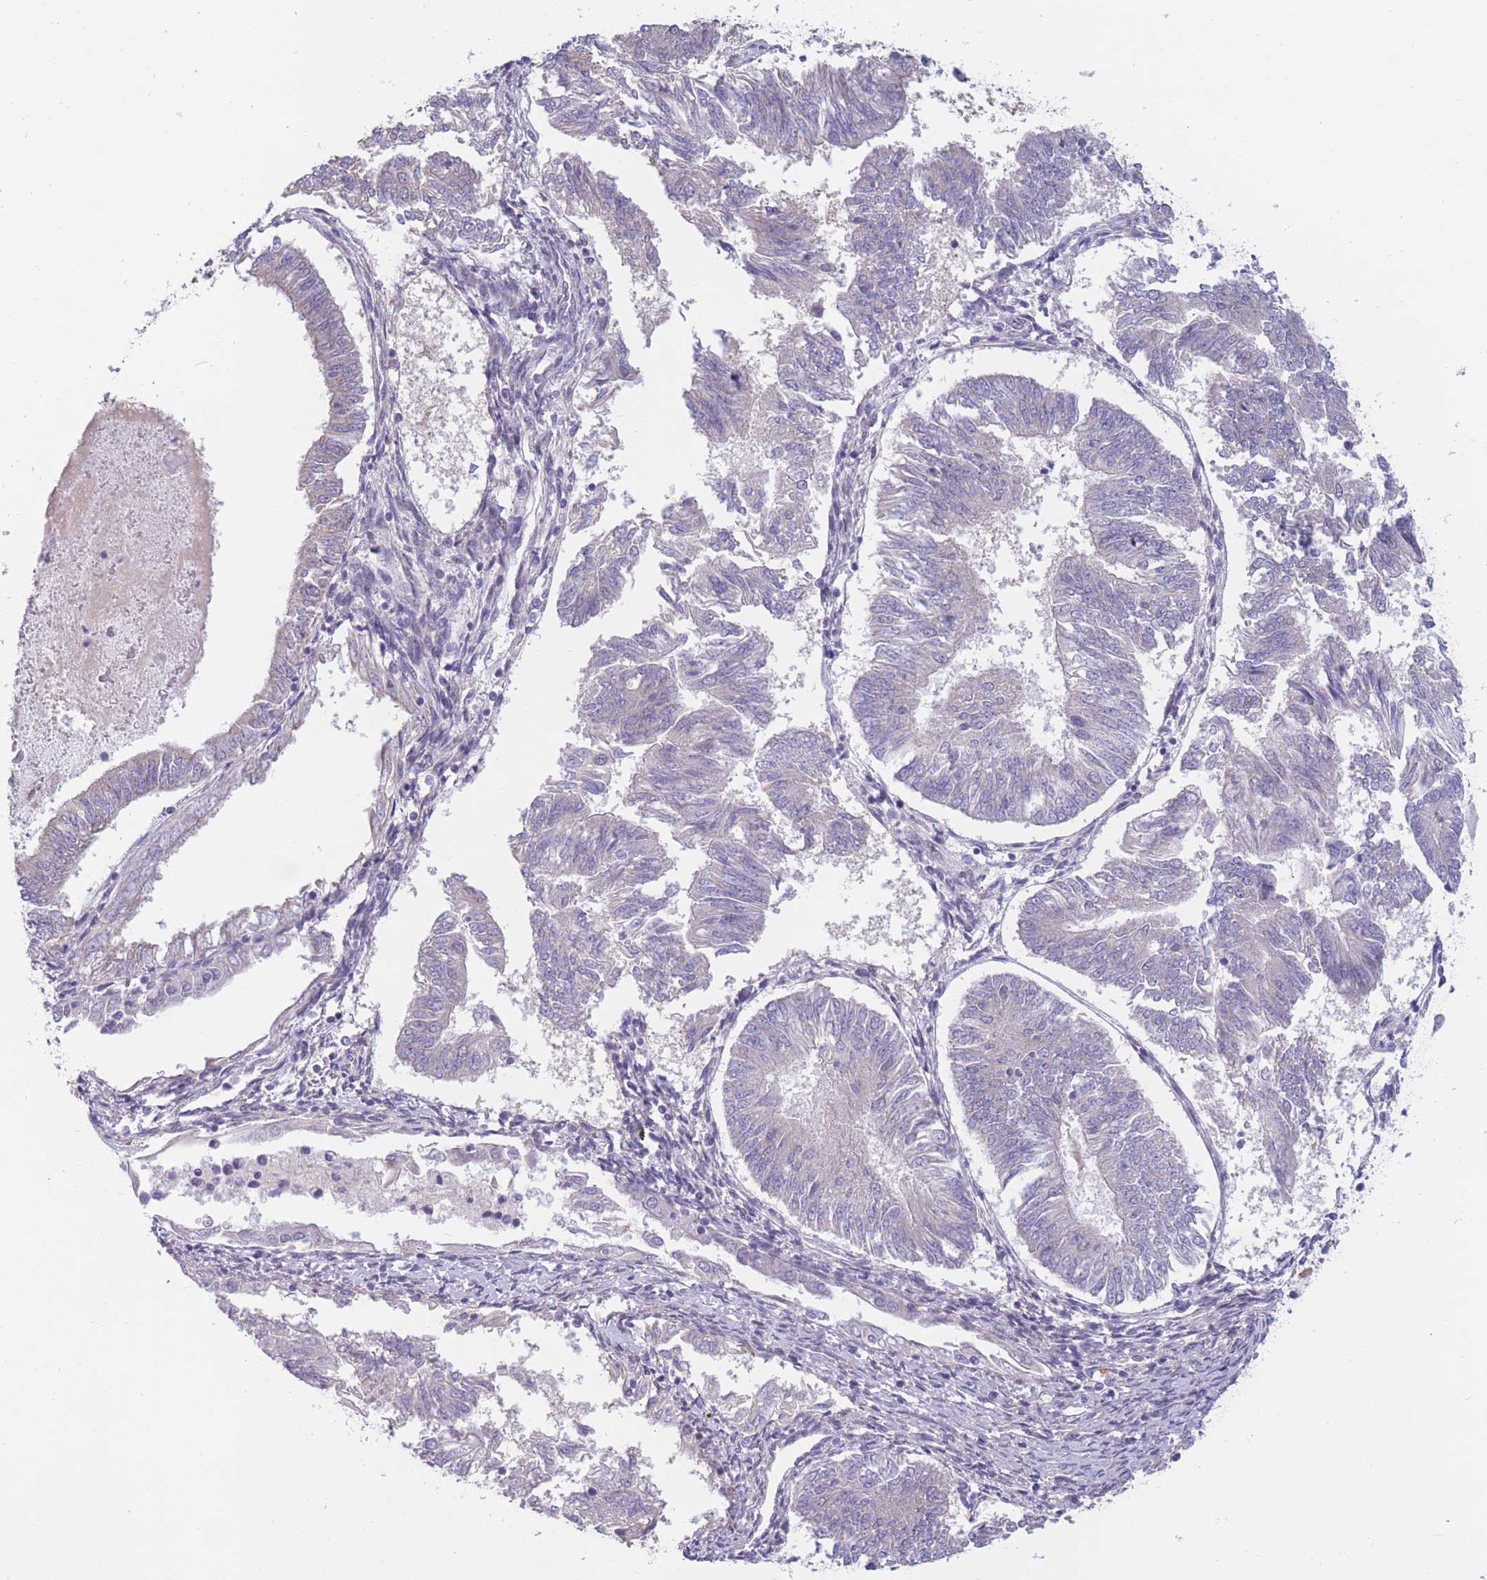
{"staining": {"intensity": "negative", "quantity": "none", "location": "none"}, "tissue": "endometrial cancer", "cell_type": "Tumor cells", "image_type": "cancer", "snomed": [{"axis": "morphology", "description": "Adenocarcinoma, NOS"}, {"axis": "topography", "description": "Endometrium"}], "caption": "This is an immunohistochemistry image of endometrial cancer. There is no expression in tumor cells.", "gene": "COL27A1", "patient": {"sex": "female", "age": 58}}